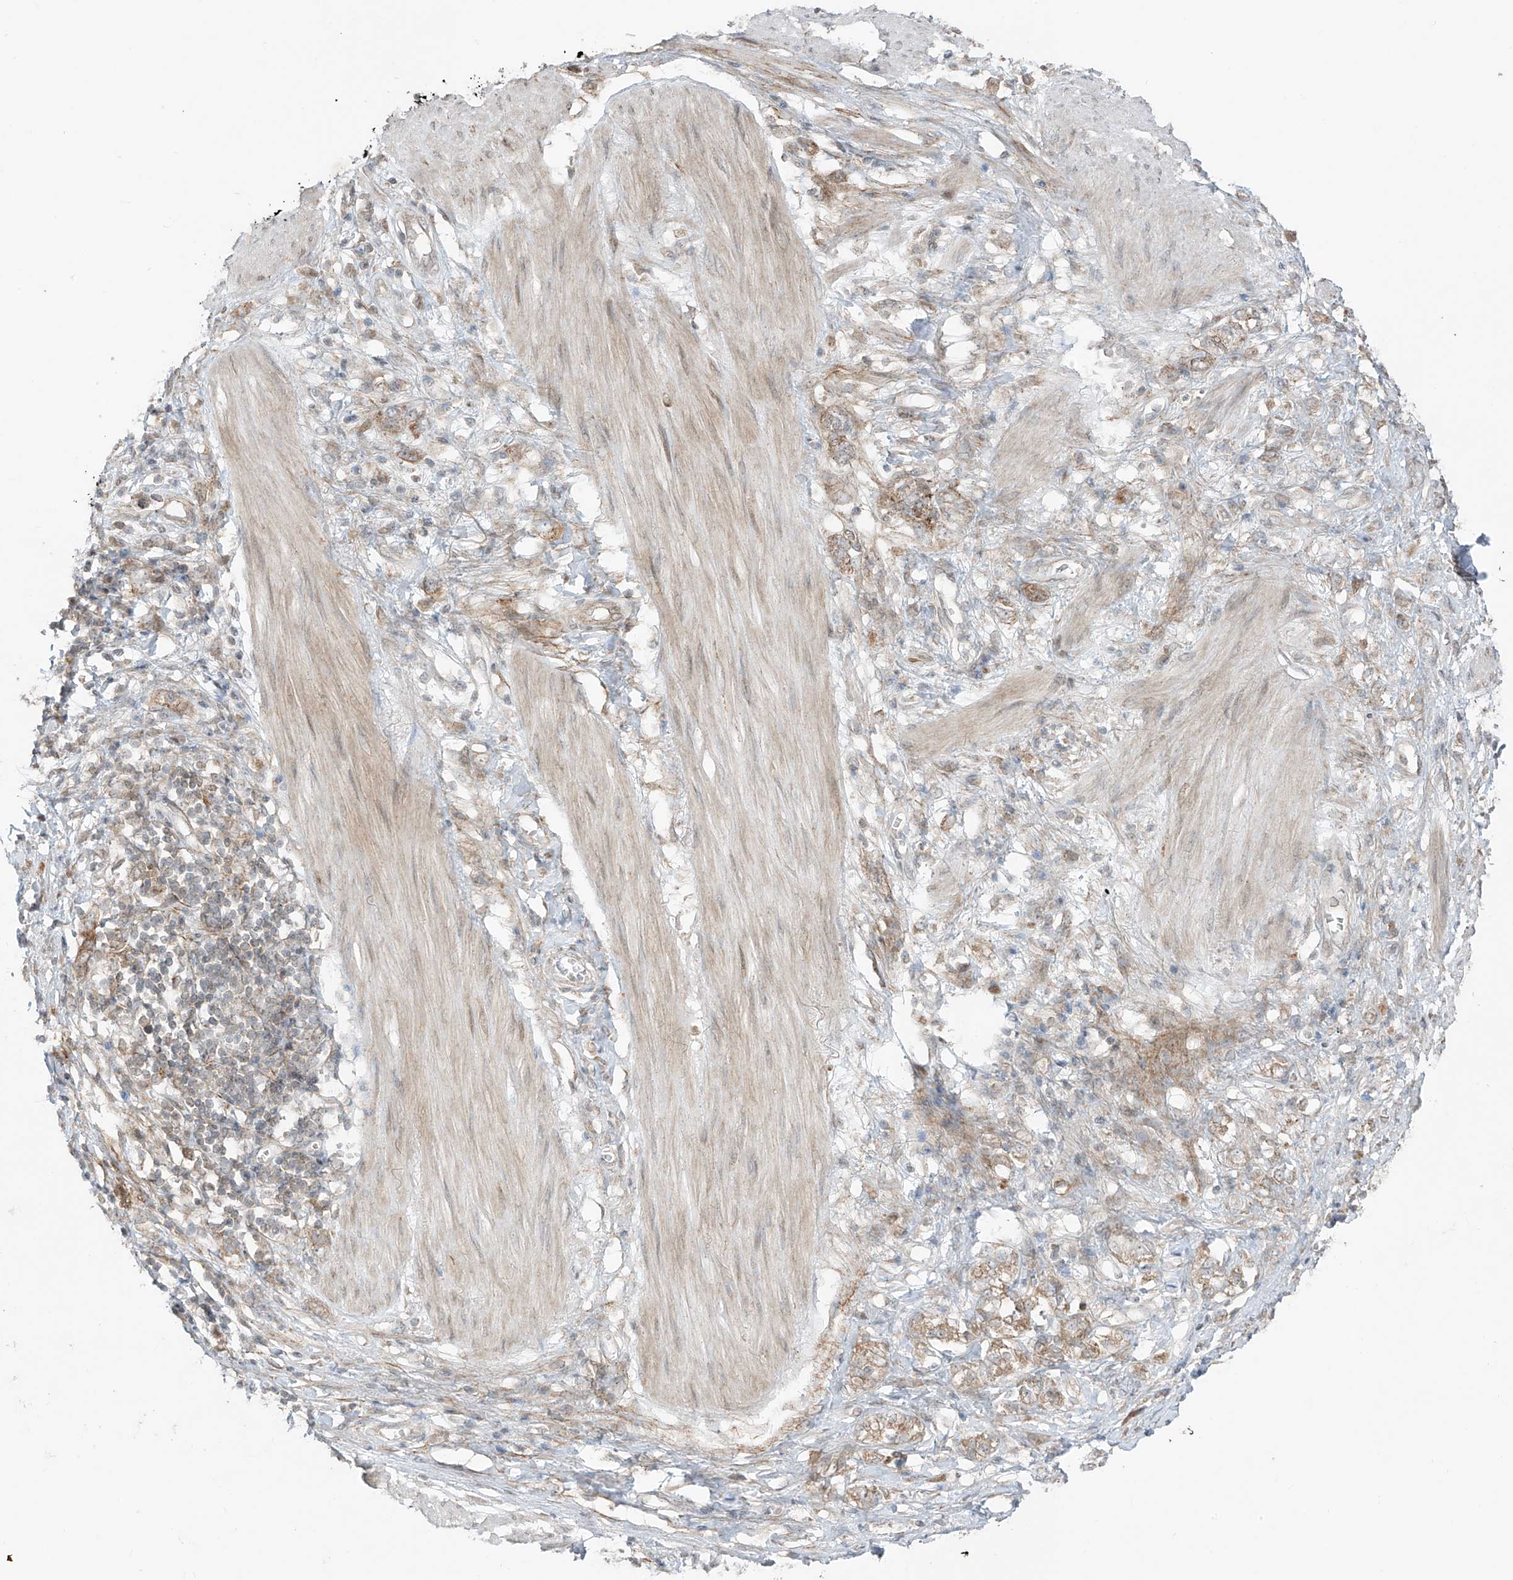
{"staining": {"intensity": "weak", "quantity": ">75%", "location": "cytoplasmic/membranous"}, "tissue": "stomach cancer", "cell_type": "Tumor cells", "image_type": "cancer", "snomed": [{"axis": "morphology", "description": "Adenocarcinoma, NOS"}, {"axis": "topography", "description": "Stomach"}], "caption": "Immunohistochemistry (IHC) staining of stomach cancer (adenocarcinoma), which shows low levels of weak cytoplasmic/membranous staining in about >75% of tumor cells indicating weak cytoplasmic/membranous protein staining. The staining was performed using DAB (brown) for protein detection and nuclei were counterstained in hematoxylin (blue).", "gene": "PDE11A", "patient": {"sex": "female", "age": 76}}